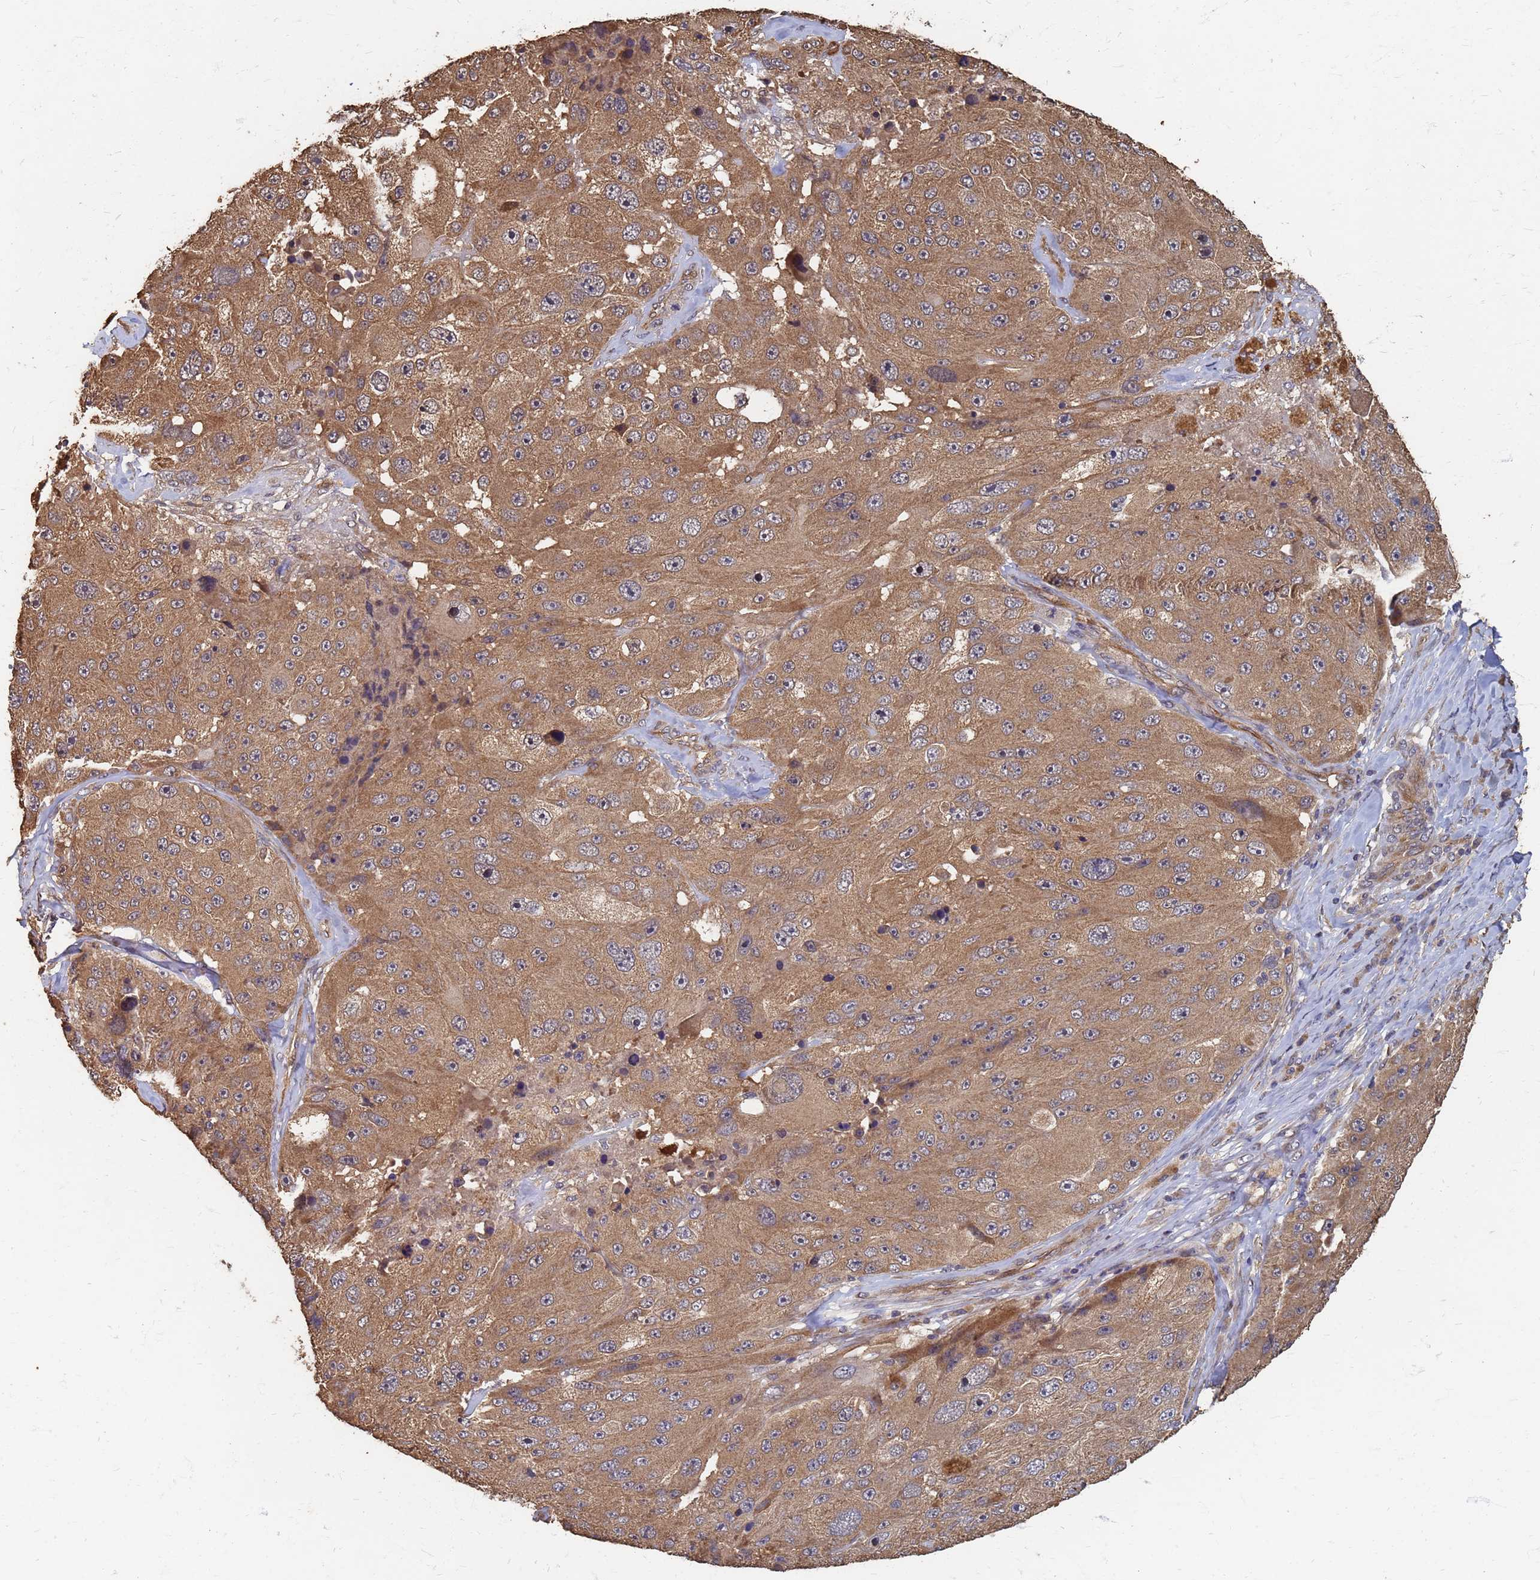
{"staining": {"intensity": "moderate", "quantity": ">75%", "location": "cytoplasmic/membranous"}, "tissue": "melanoma", "cell_type": "Tumor cells", "image_type": "cancer", "snomed": [{"axis": "morphology", "description": "Malignant melanoma, Metastatic site"}, {"axis": "topography", "description": "Lymph node"}], "caption": "The image demonstrates staining of melanoma, revealing moderate cytoplasmic/membranous protein expression (brown color) within tumor cells. The staining is performed using DAB brown chromogen to label protein expression. The nuclei are counter-stained blue using hematoxylin.", "gene": "DPH5", "patient": {"sex": "male", "age": 62}}